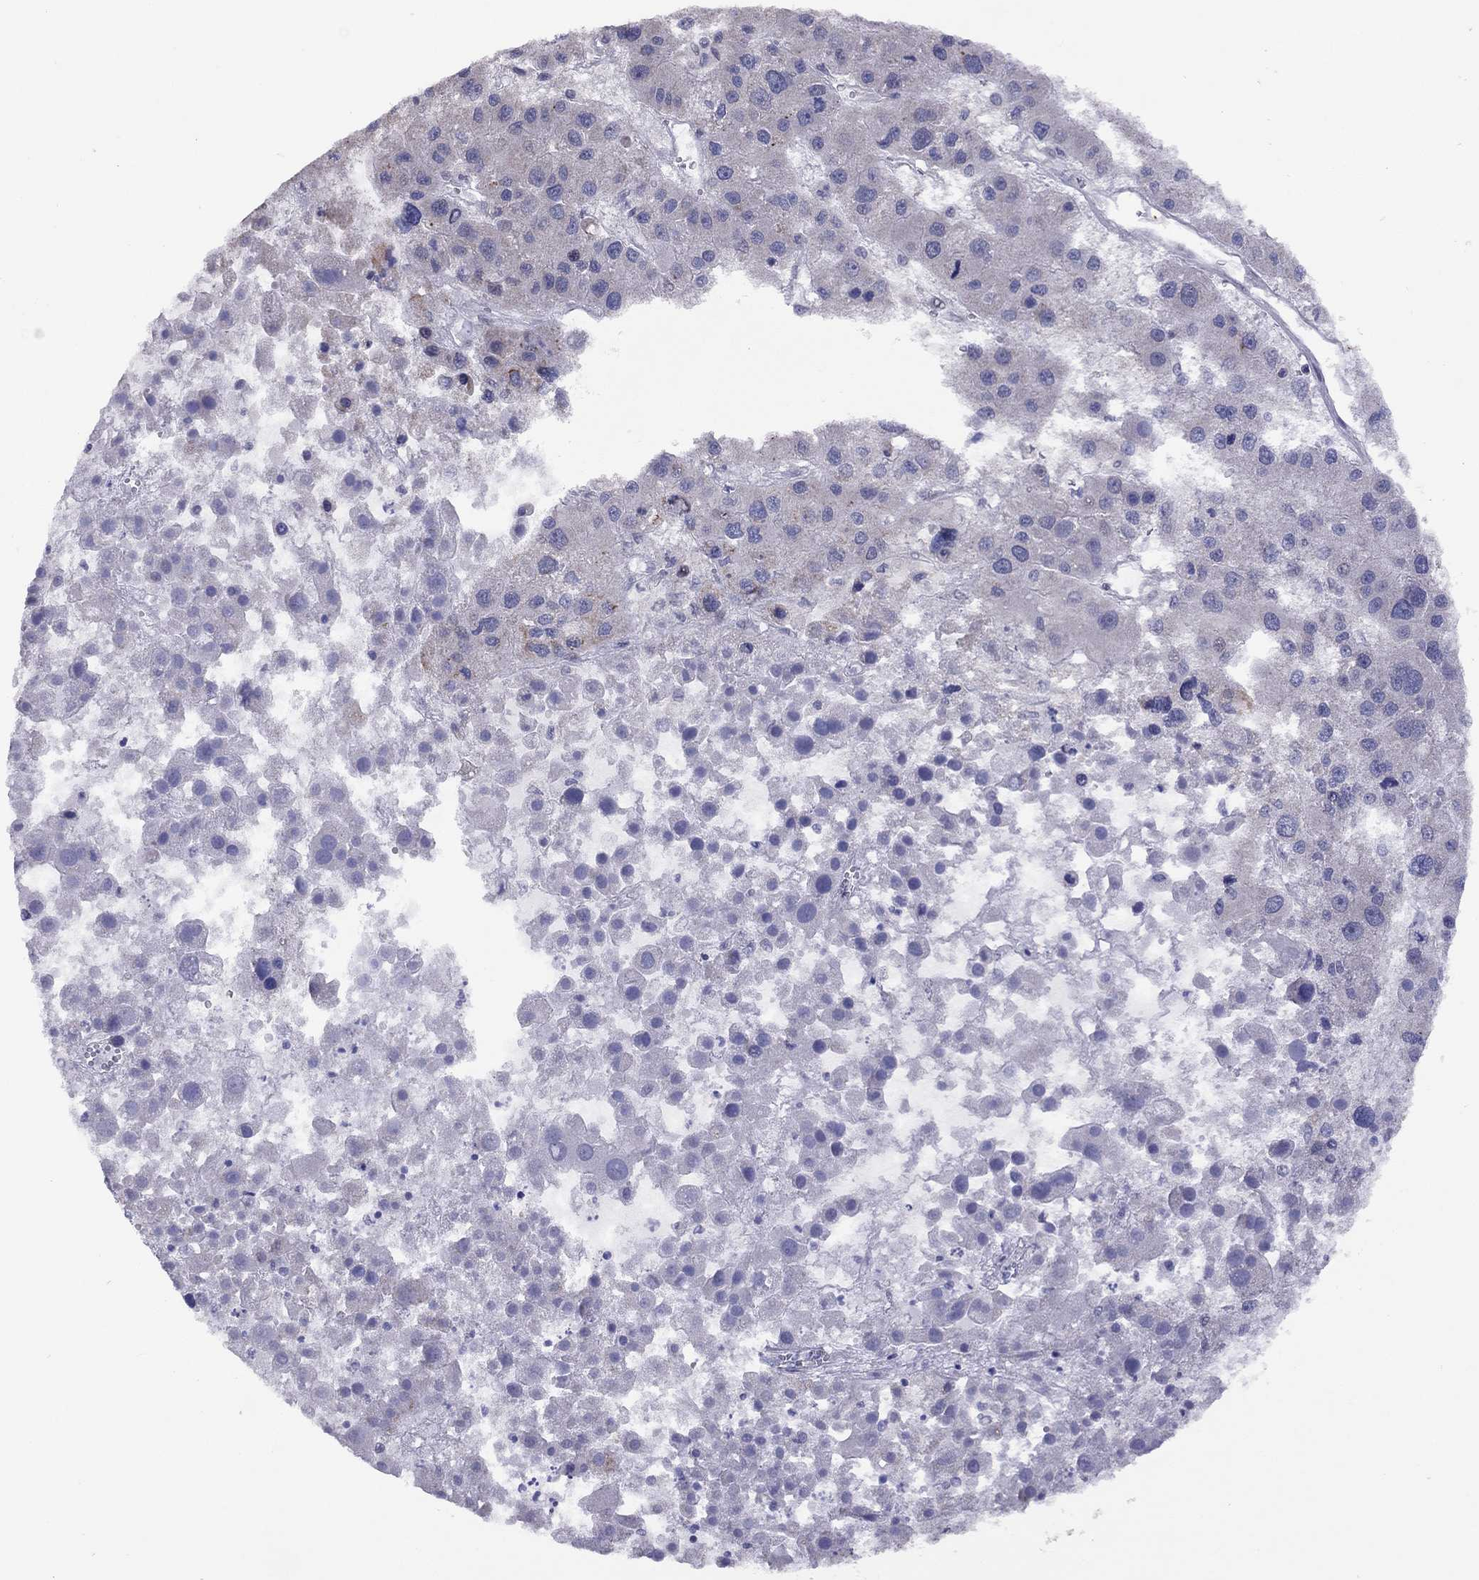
{"staining": {"intensity": "negative", "quantity": "none", "location": "none"}, "tissue": "liver cancer", "cell_type": "Tumor cells", "image_type": "cancer", "snomed": [{"axis": "morphology", "description": "Carcinoma, Hepatocellular, NOS"}, {"axis": "topography", "description": "Liver"}], "caption": "Tumor cells are negative for brown protein staining in liver hepatocellular carcinoma.", "gene": "SYTL2", "patient": {"sex": "male", "age": 73}}